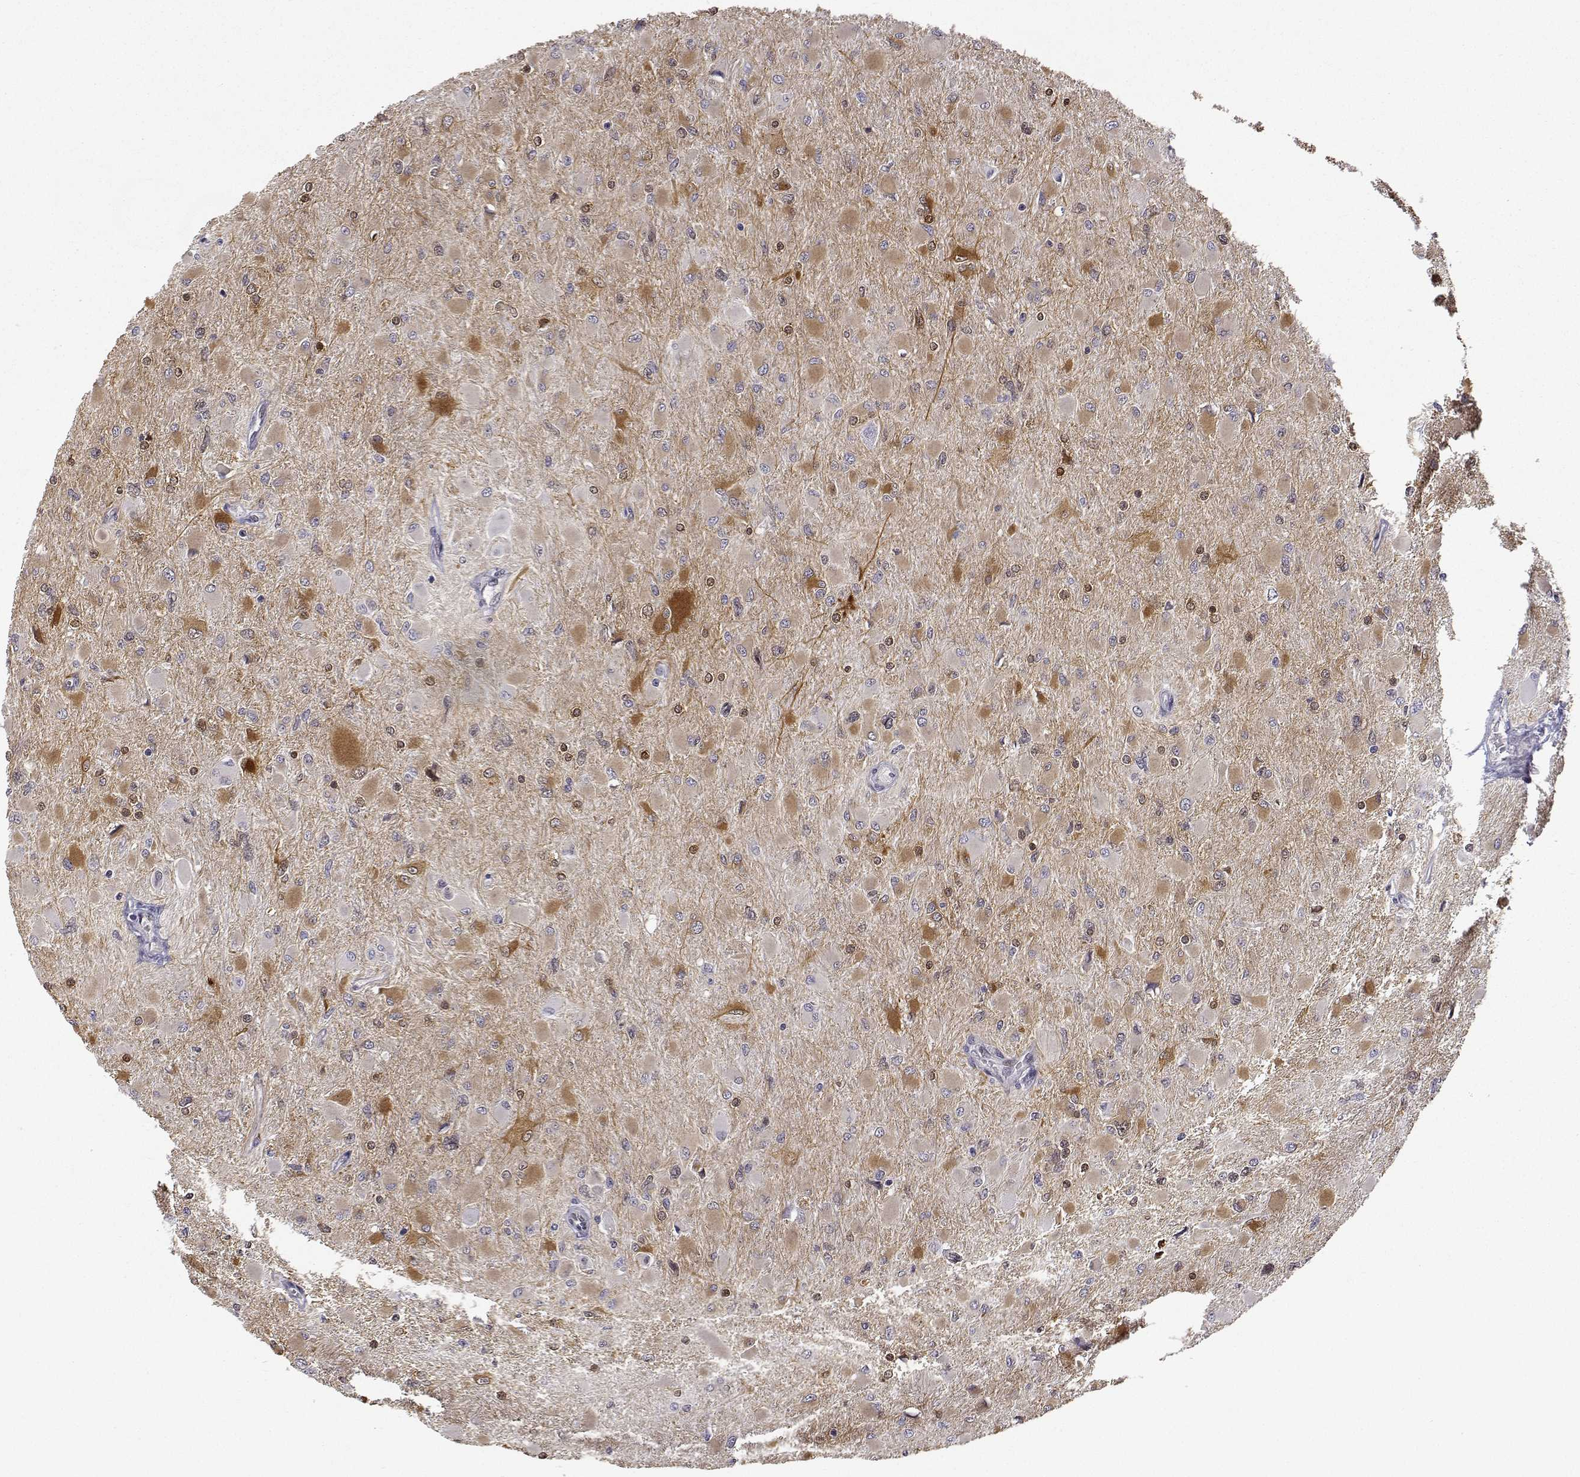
{"staining": {"intensity": "weak", "quantity": "25%-75%", "location": "cytoplasmic/membranous"}, "tissue": "glioma", "cell_type": "Tumor cells", "image_type": "cancer", "snomed": [{"axis": "morphology", "description": "Glioma, malignant, High grade"}, {"axis": "topography", "description": "Cerebral cortex"}], "caption": "Glioma stained with a brown dye demonstrates weak cytoplasmic/membranous positive positivity in approximately 25%-75% of tumor cells.", "gene": "PHGDH", "patient": {"sex": "female", "age": 36}}